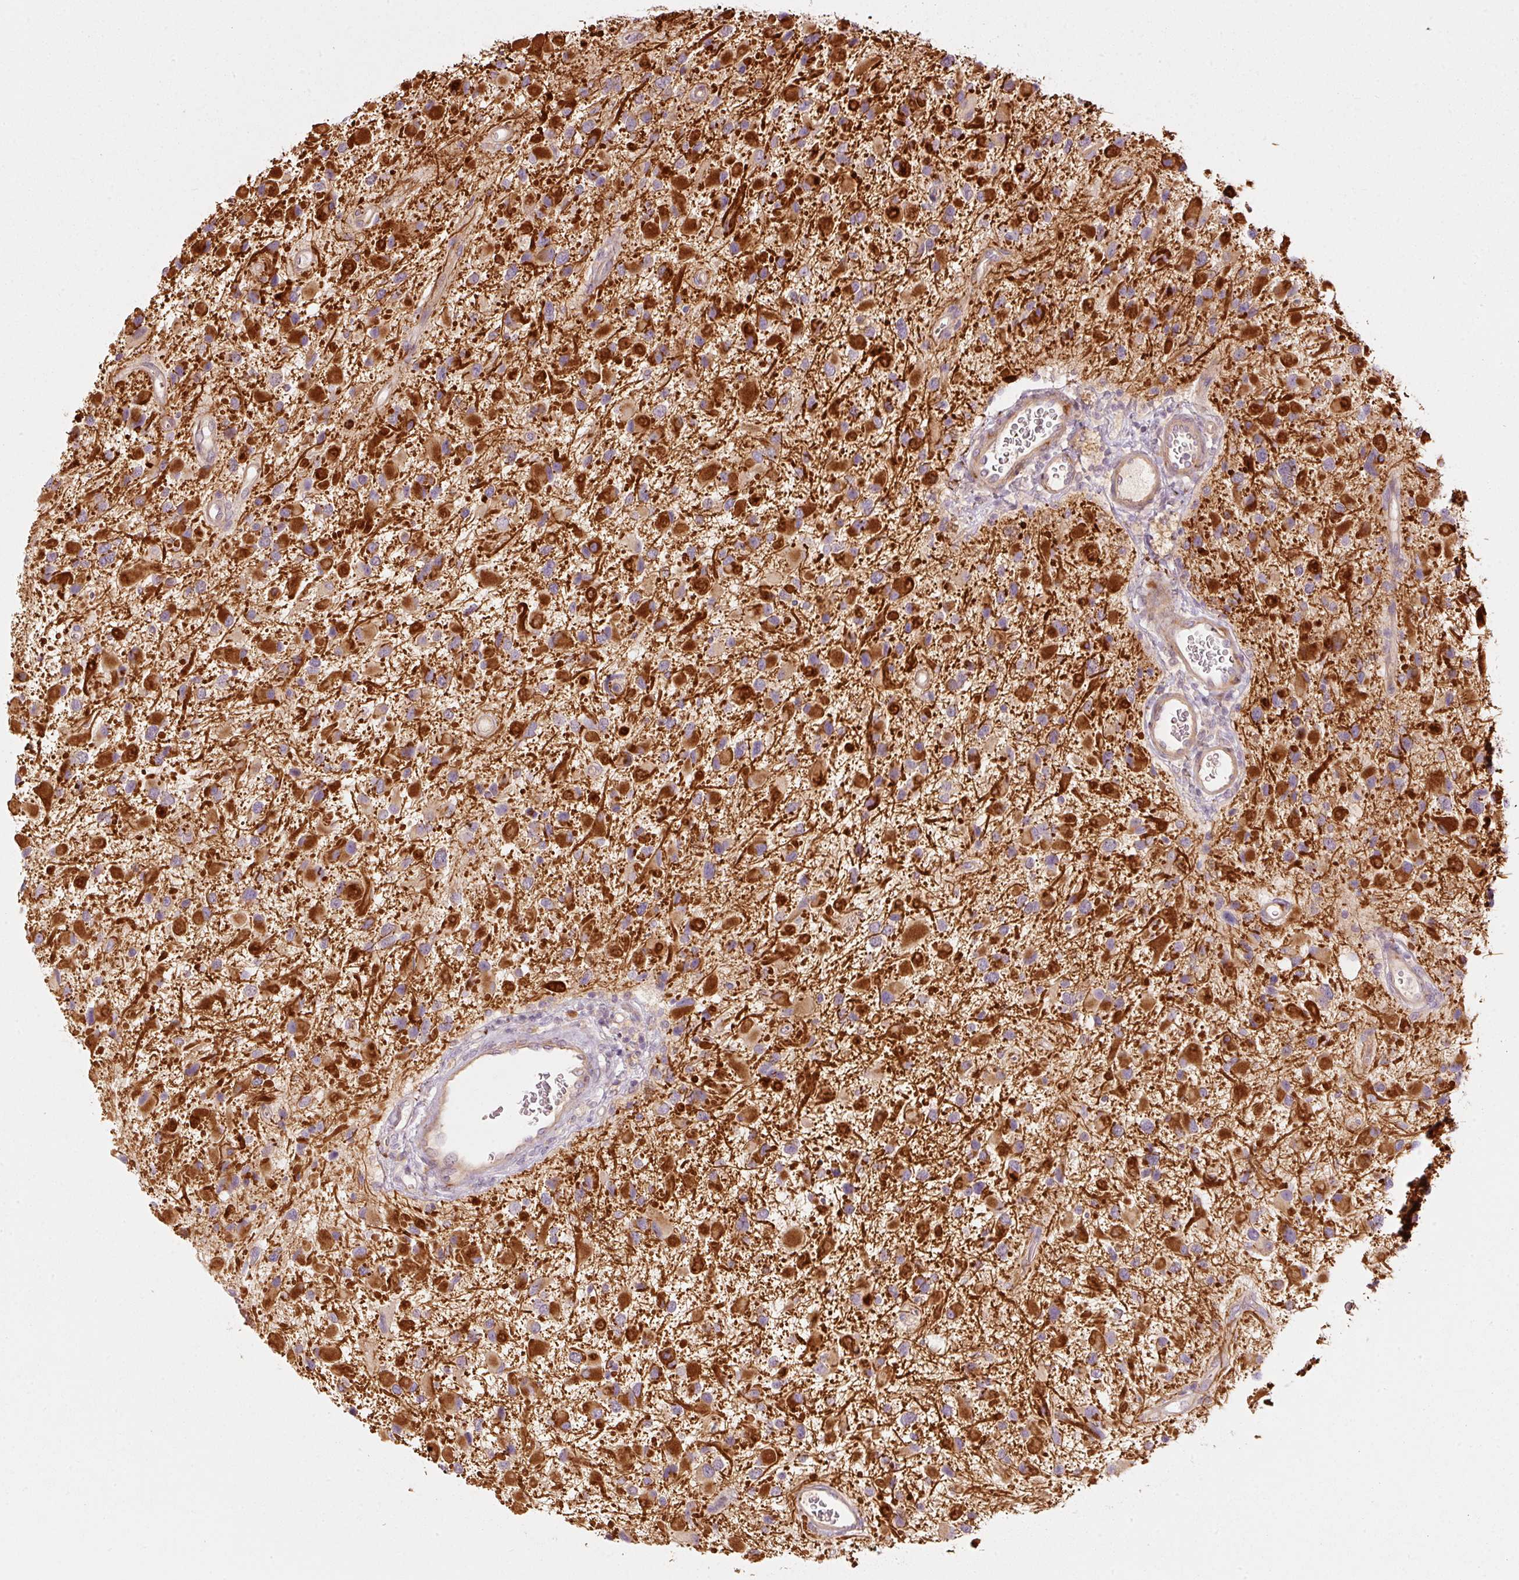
{"staining": {"intensity": "strong", "quantity": ">75%", "location": "cytoplasmic/membranous"}, "tissue": "glioma", "cell_type": "Tumor cells", "image_type": "cancer", "snomed": [{"axis": "morphology", "description": "Glioma, malignant, High grade"}, {"axis": "topography", "description": "Brain"}], "caption": "Brown immunohistochemical staining in human high-grade glioma (malignant) displays strong cytoplasmic/membranous staining in approximately >75% of tumor cells. (DAB (3,3'-diaminobenzidine) IHC, brown staining for protein, blue staining for nuclei).", "gene": "MAP10", "patient": {"sex": "male", "age": 53}}